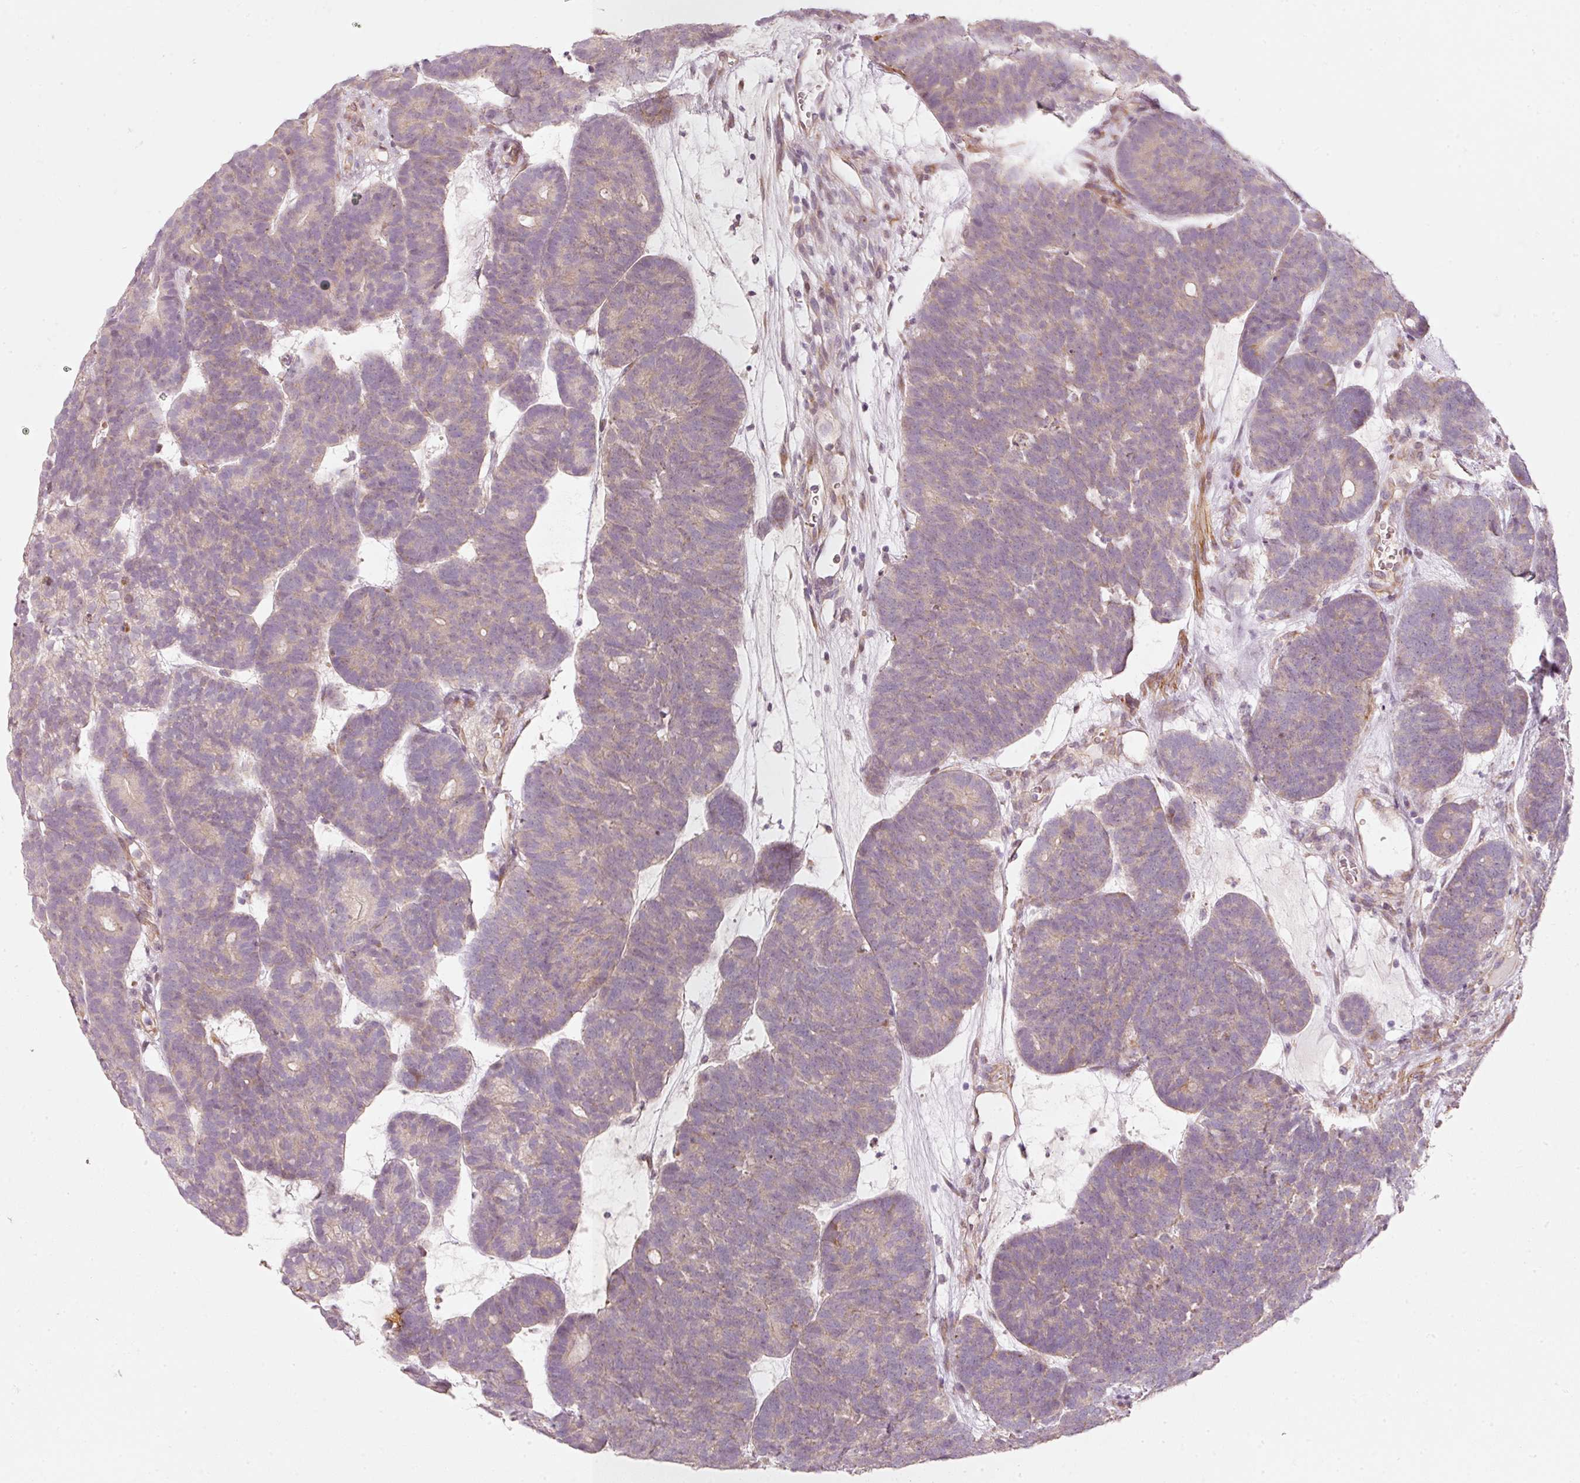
{"staining": {"intensity": "negative", "quantity": "none", "location": "none"}, "tissue": "head and neck cancer", "cell_type": "Tumor cells", "image_type": "cancer", "snomed": [{"axis": "morphology", "description": "Adenocarcinoma, NOS"}, {"axis": "topography", "description": "Head-Neck"}], "caption": "High magnification brightfield microscopy of head and neck cancer stained with DAB (3,3'-diaminobenzidine) (brown) and counterstained with hematoxylin (blue): tumor cells show no significant positivity. Brightfield microscopy of immunohistochemistry (IHC) stained with DAB (3,3'-diaminobenzidine) (brown) and hematoxylin (blue), captured at high magnification.", "gene": "KCNQ1", "patient": {"sex": "female", "age": 81}}